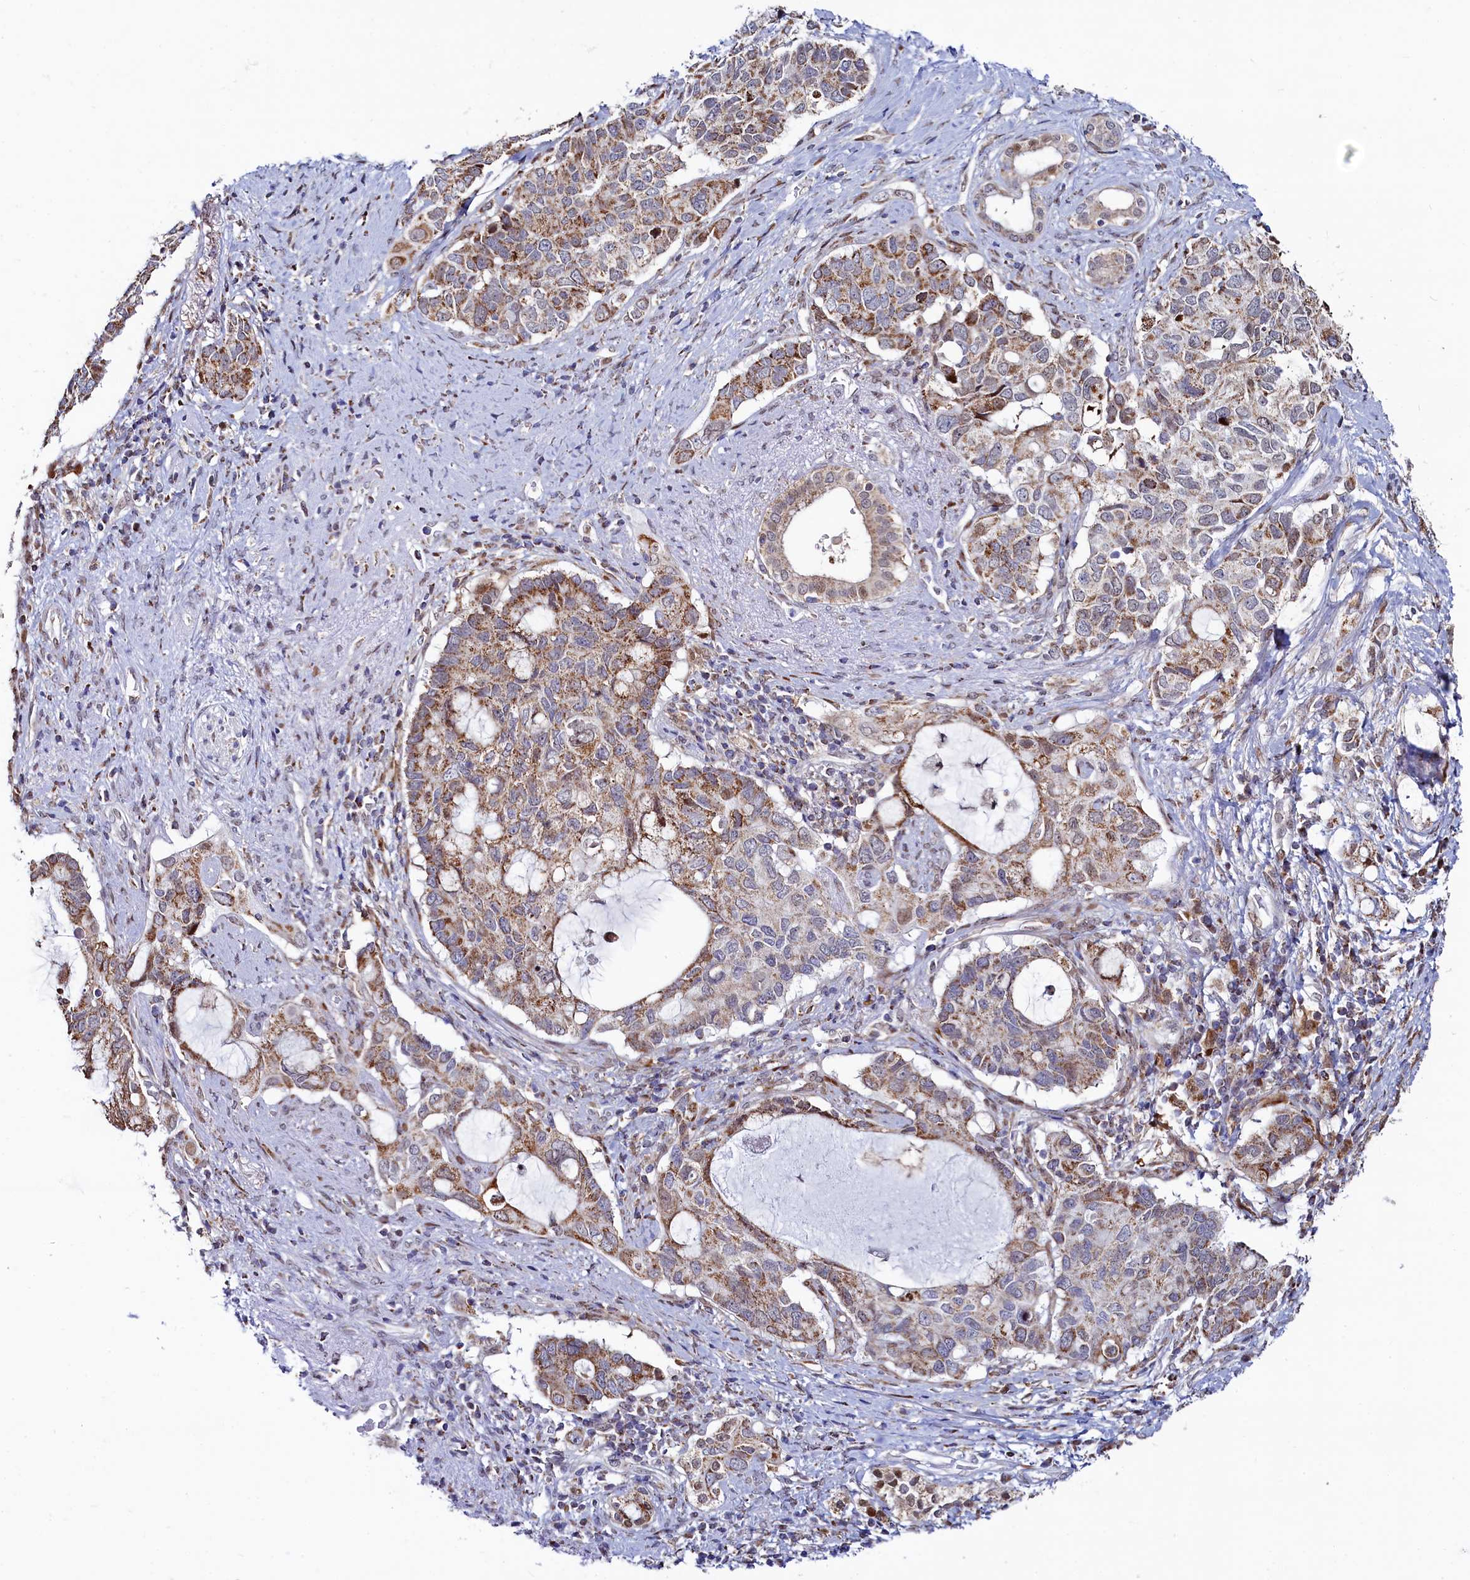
{"staining": {"intensity": "moderate", "quantity": ">75%", "location": "cytoplasmic/membranous"}, "tissue": "pancreatic cancer", "cell_type": "Tumor cells", "image_type": "cancer", "snomed": [{"axis": "morphology", "description": "Adenocarcinoma, NOS"}, {"axis": "topography", "description": "Pancreas"}], "caption": "High-power microscopy captured an immunohistochemistry (IHC) micrograph of adenocarcinoma (pancreatic), revealing moderate cytoplasmic/membranous positivity in about >75% of tumor cells.", "gene": "HDGFL3", "patient": {"sex": "female", "age": 56}}